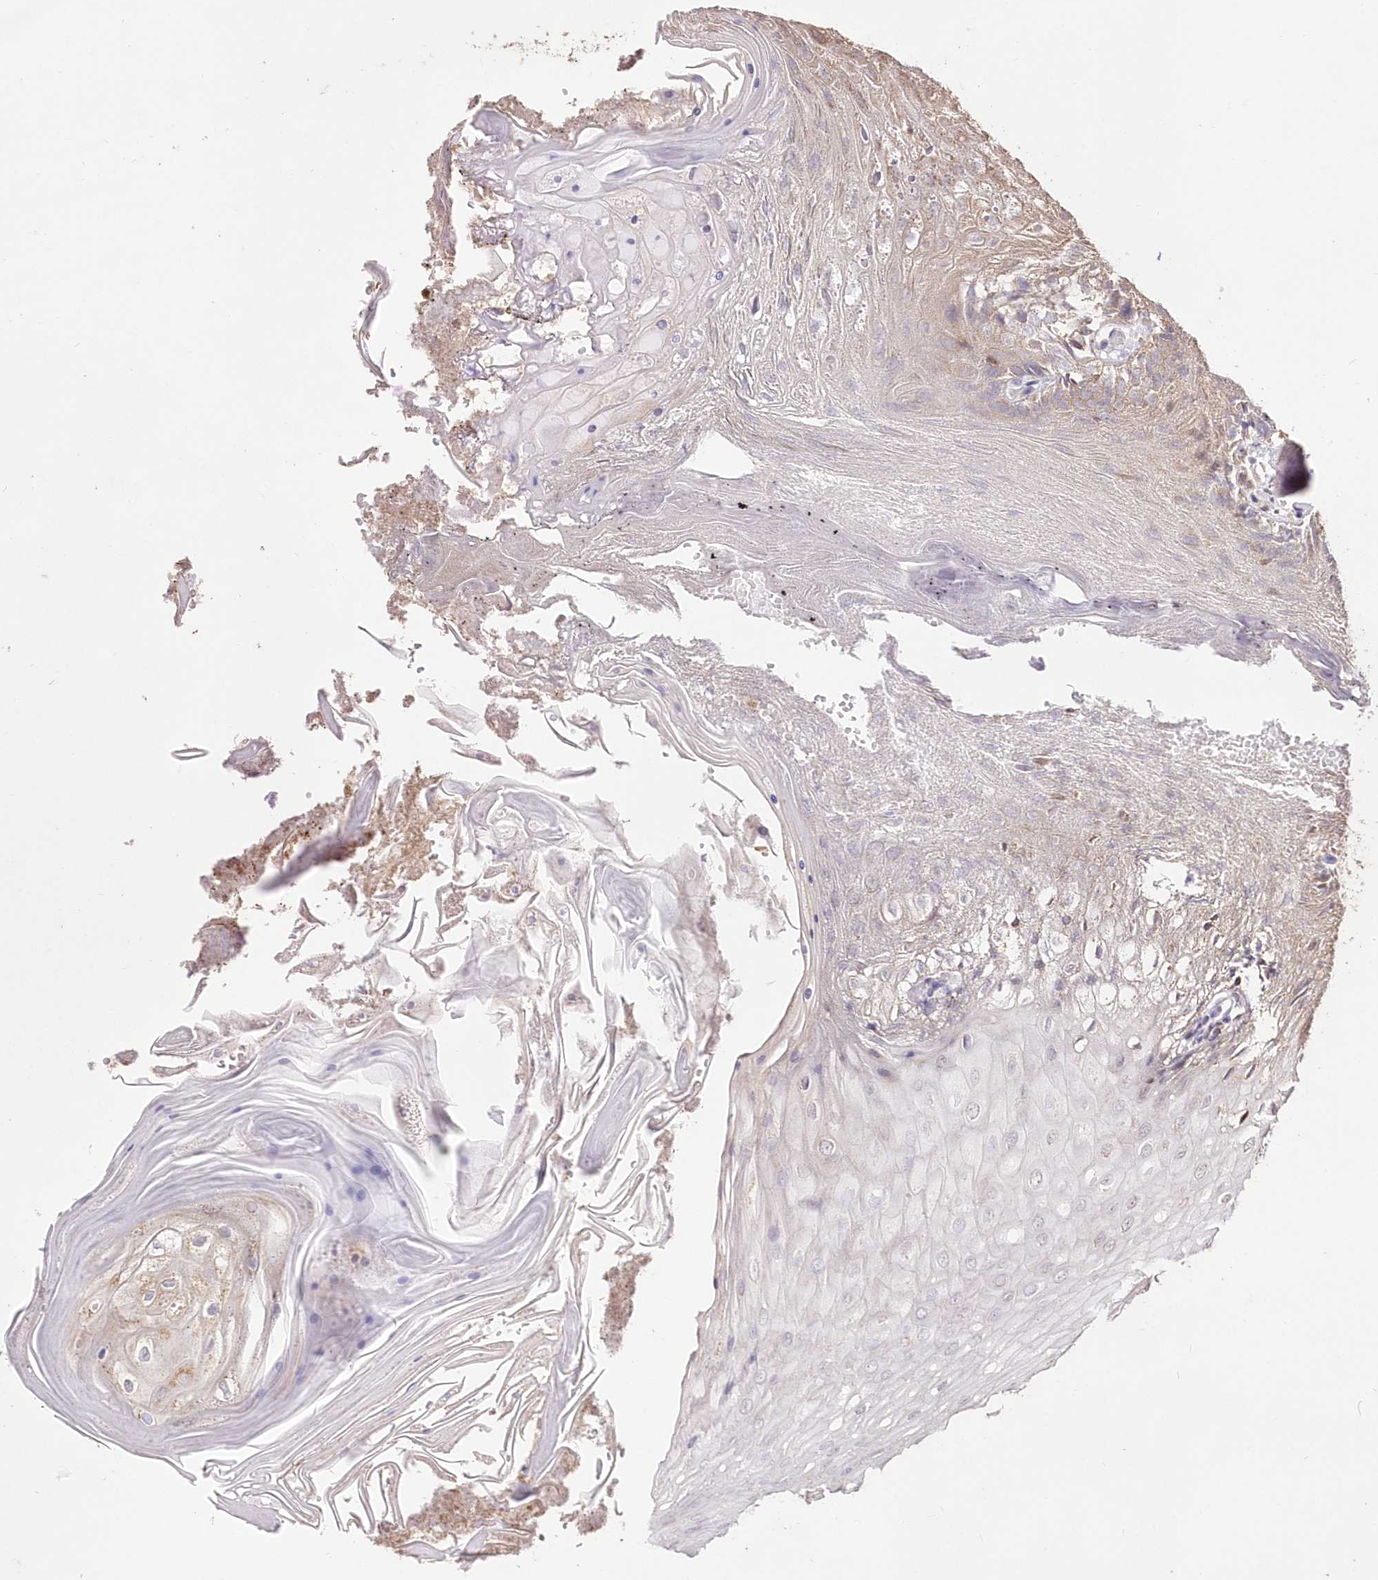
{"staining": {"intensity": "negative", "quantity": "none", "location": "none"}, "tissue": "oral mucosa", "cell_type": "Squamous epithelial cells", "image_type": "normal", "snomed": [{"axis": "morphology", "description": "Normal tissue, NOS"}, {"axis": "morphology", "description": "Squamous cell carcinoma, NOS"}, {"axis": "topography", "description": "Skeletal muscle"}, {"axis": "topography", "description": "Oral tissue"}, {"axis": "topography", "description": "Salivary gland"}, {"axis": "topography", "description": "Head-Neck"}], "caption": "An immunohistochemistry (IHC) micrograph of benign oral mucosa is shown. There is no staining in squamous epithelial cells of oral mucosa.", "gene": "STK17B", "patient": {"sex": "male", "age": 54}}